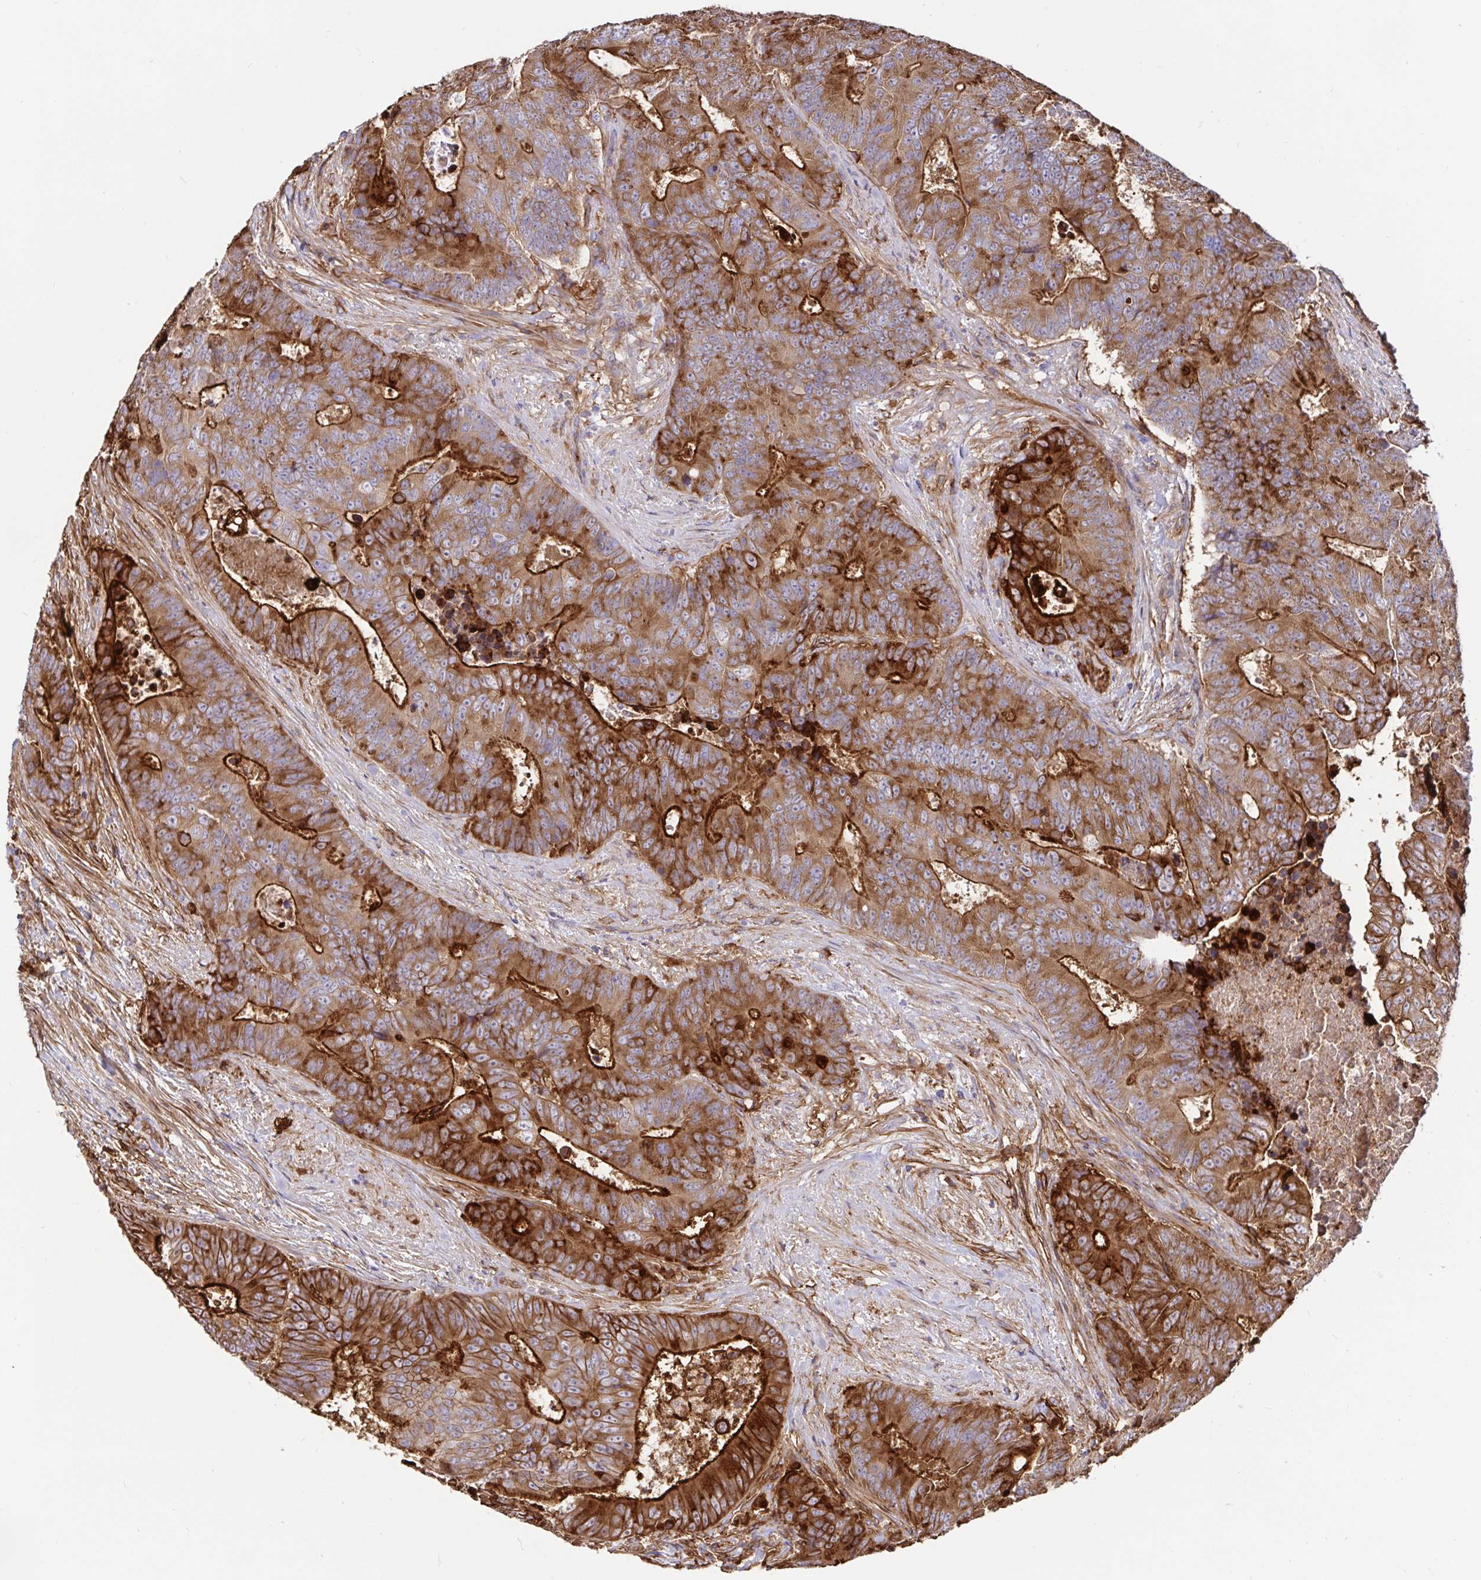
{"staining": {"intensity": "strong", "quantity": "25%-75%", "location": "cytoplasmic/membranous"}, "tissue": "colorectal cancer", "cell_type": "Tumor cells", "image_type": "cancer", "snomed": [{"axis": "morphology", "description": "Adenocarcinoma, NOS"}, {"axis": "topography", "description": "Colon"}], "caption": "Protein expression analysis of colorectal cancer (adenocarcinoma) displays strong cytoplasmic/membranous positivity in about 25%-75% of tumor cells. The staining was performed using DAB to visualize the protein expression in brown, while the nuclei were stained in blue with hematoxylin (Magnification: 20x).", "gene": "ANXA2", "patient": {"sex": "female", "age": 48}}